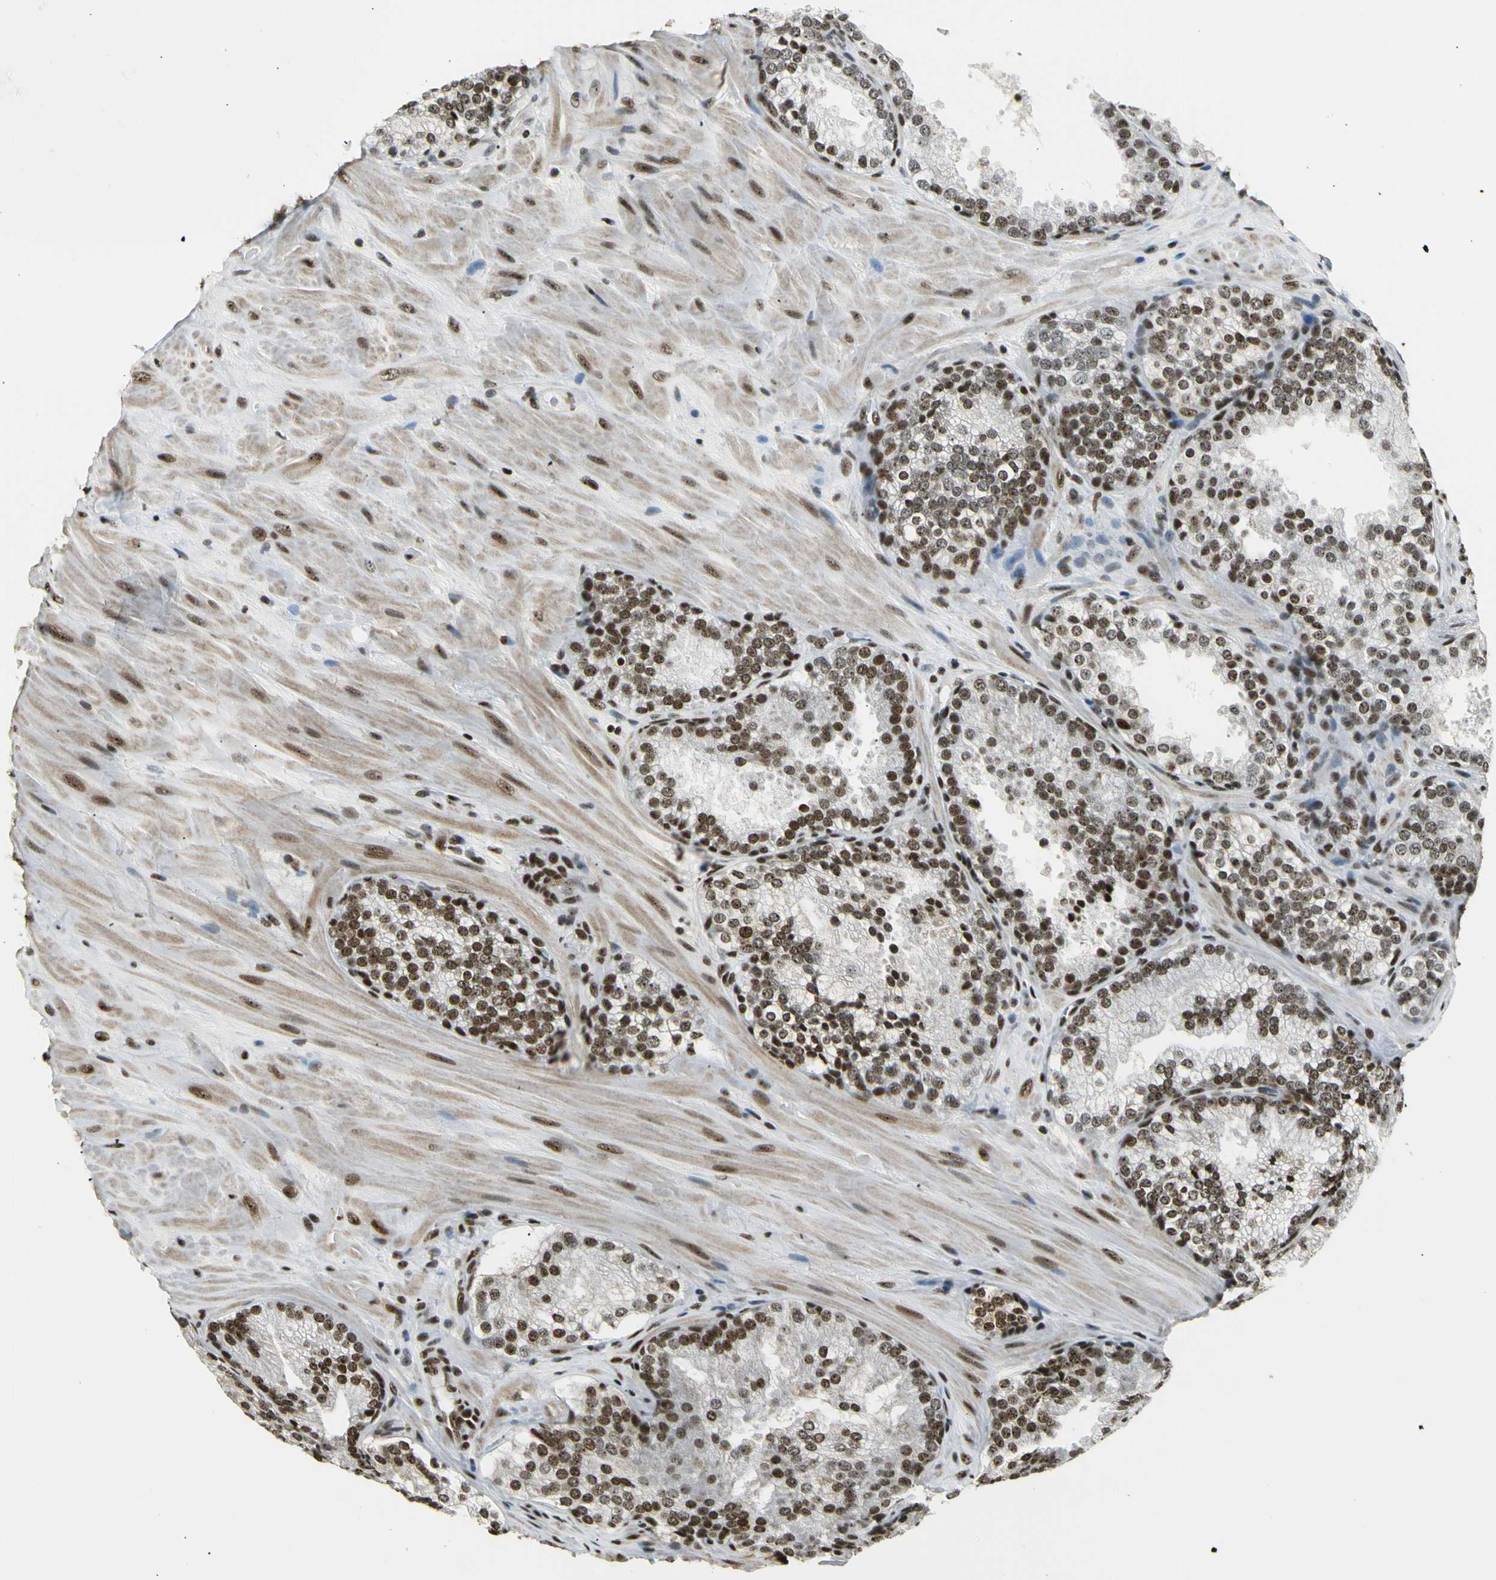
{"staining": {"intensity": "strong", "quantity": ">75%", "location": "nuclear"}, "tissue": "prostate cancer", "cell_type": "Tumor cells", "image_type": "cancer", "snomed": [{"axis": "morphology", "description": "Adenocarcinoma, High grade"}, {"axis": "topography", "description": "Prostate"}], "caption": "The image displays staining of high-grade adenocarcinoma (prostate), revealing strong nuclear protein staining (brown color) within tumor cells. (DAB (3,3'-diaminobenzidine) IHC, brown staining for protein, blue staining for nuclei).", "gene": "UBTF", "patient": {"sex": "male", "age": 70}}